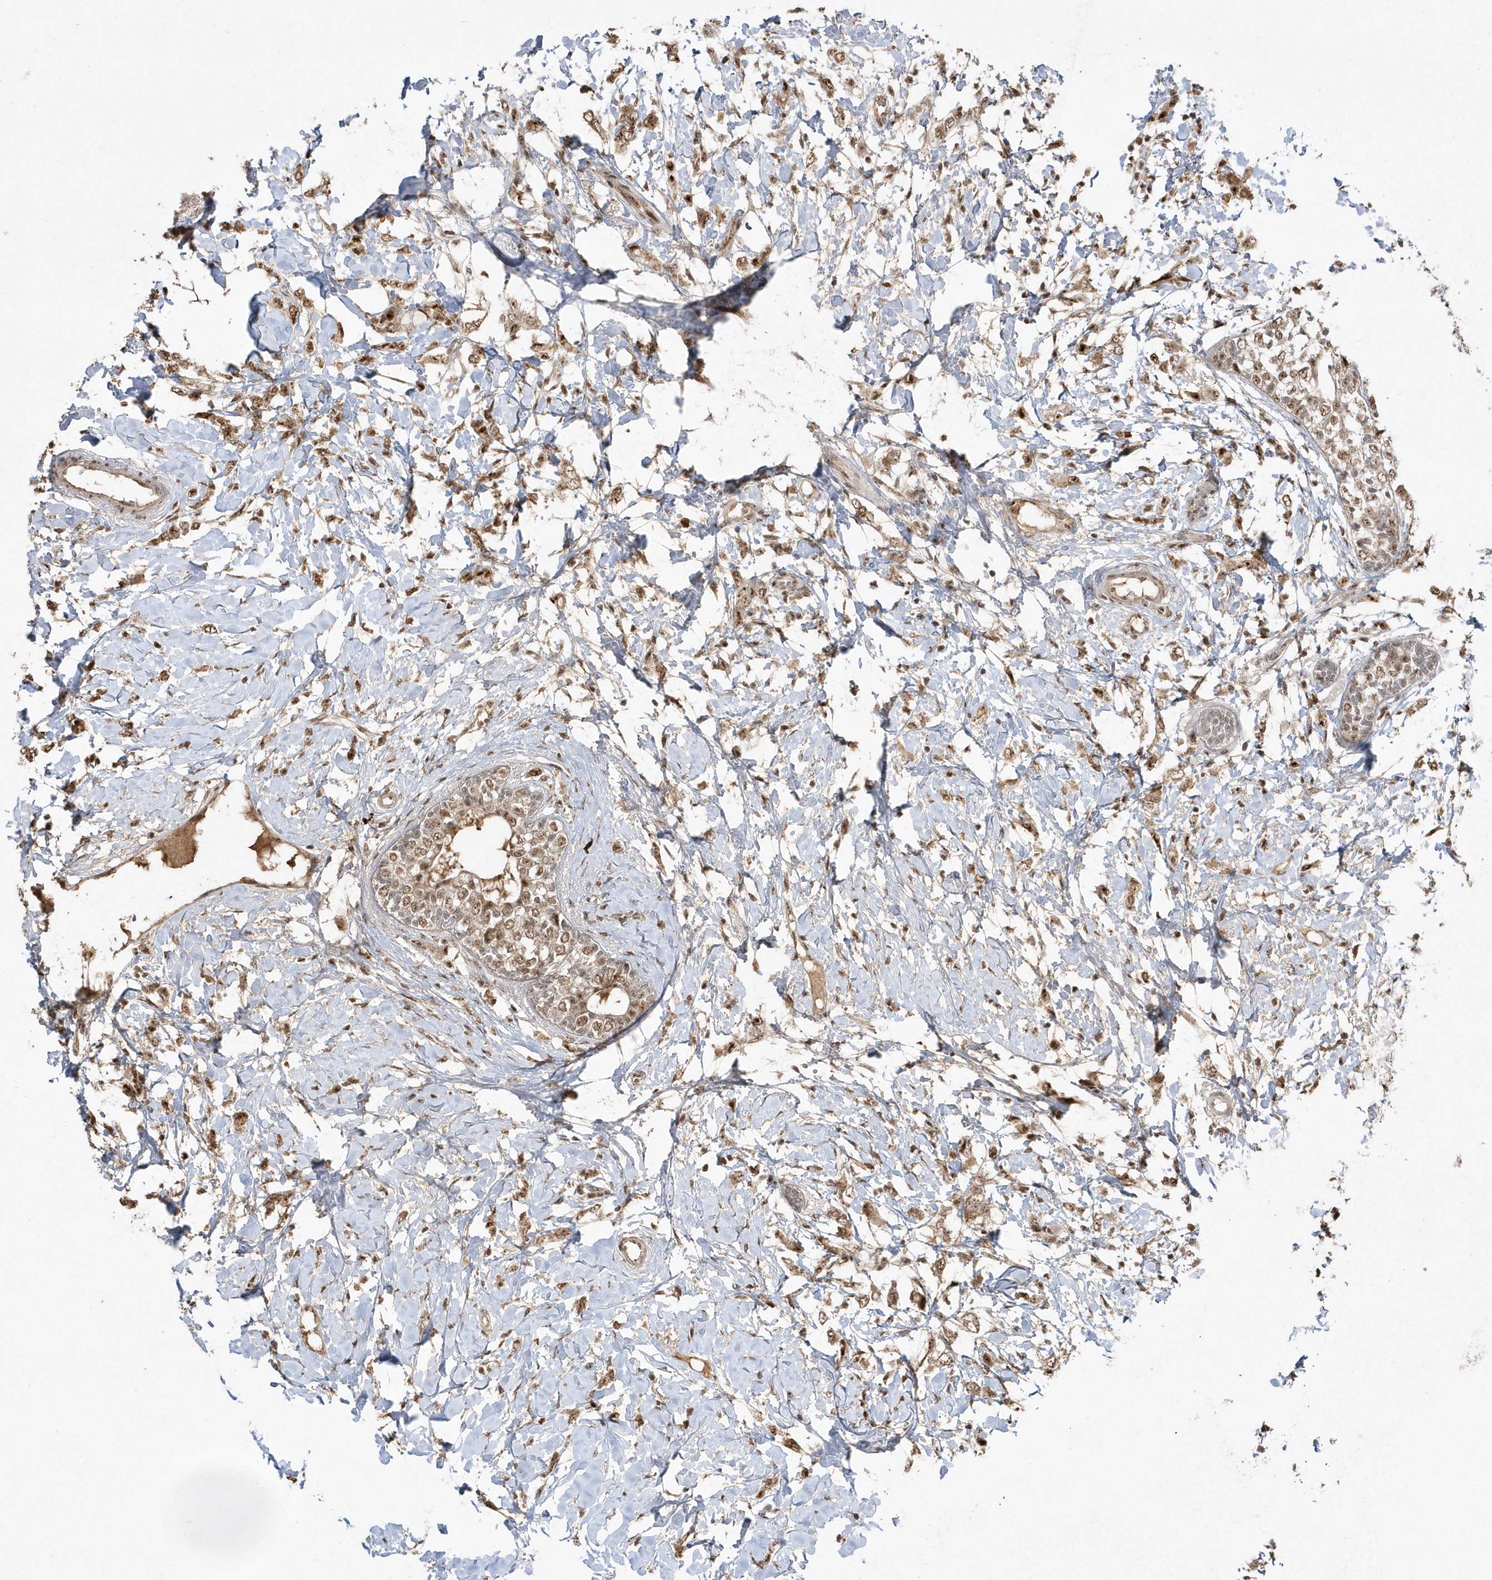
{"staining": {"intensity": "moderate", "quantity": ">75%", "location": "nuclear"}, "tissue": "breast cancer", "cell_type": "Tumor cells", "image_type": "cancer", "snomed": [{"axis": "morphology", "description": "Normal tissue, NOS"}, {"axis": "morphology", "description": "Lobular carcinoma"}, {"axis": "topography", "description": "Breast"}], "caption": "Protein analysis of breast lobular carcinoma tissue demonstrates moderate nuclear positivity in approximately >75% of tumor cells.", "gene": "POLR3B", "patient": {"sex": "female", "age": 47}}